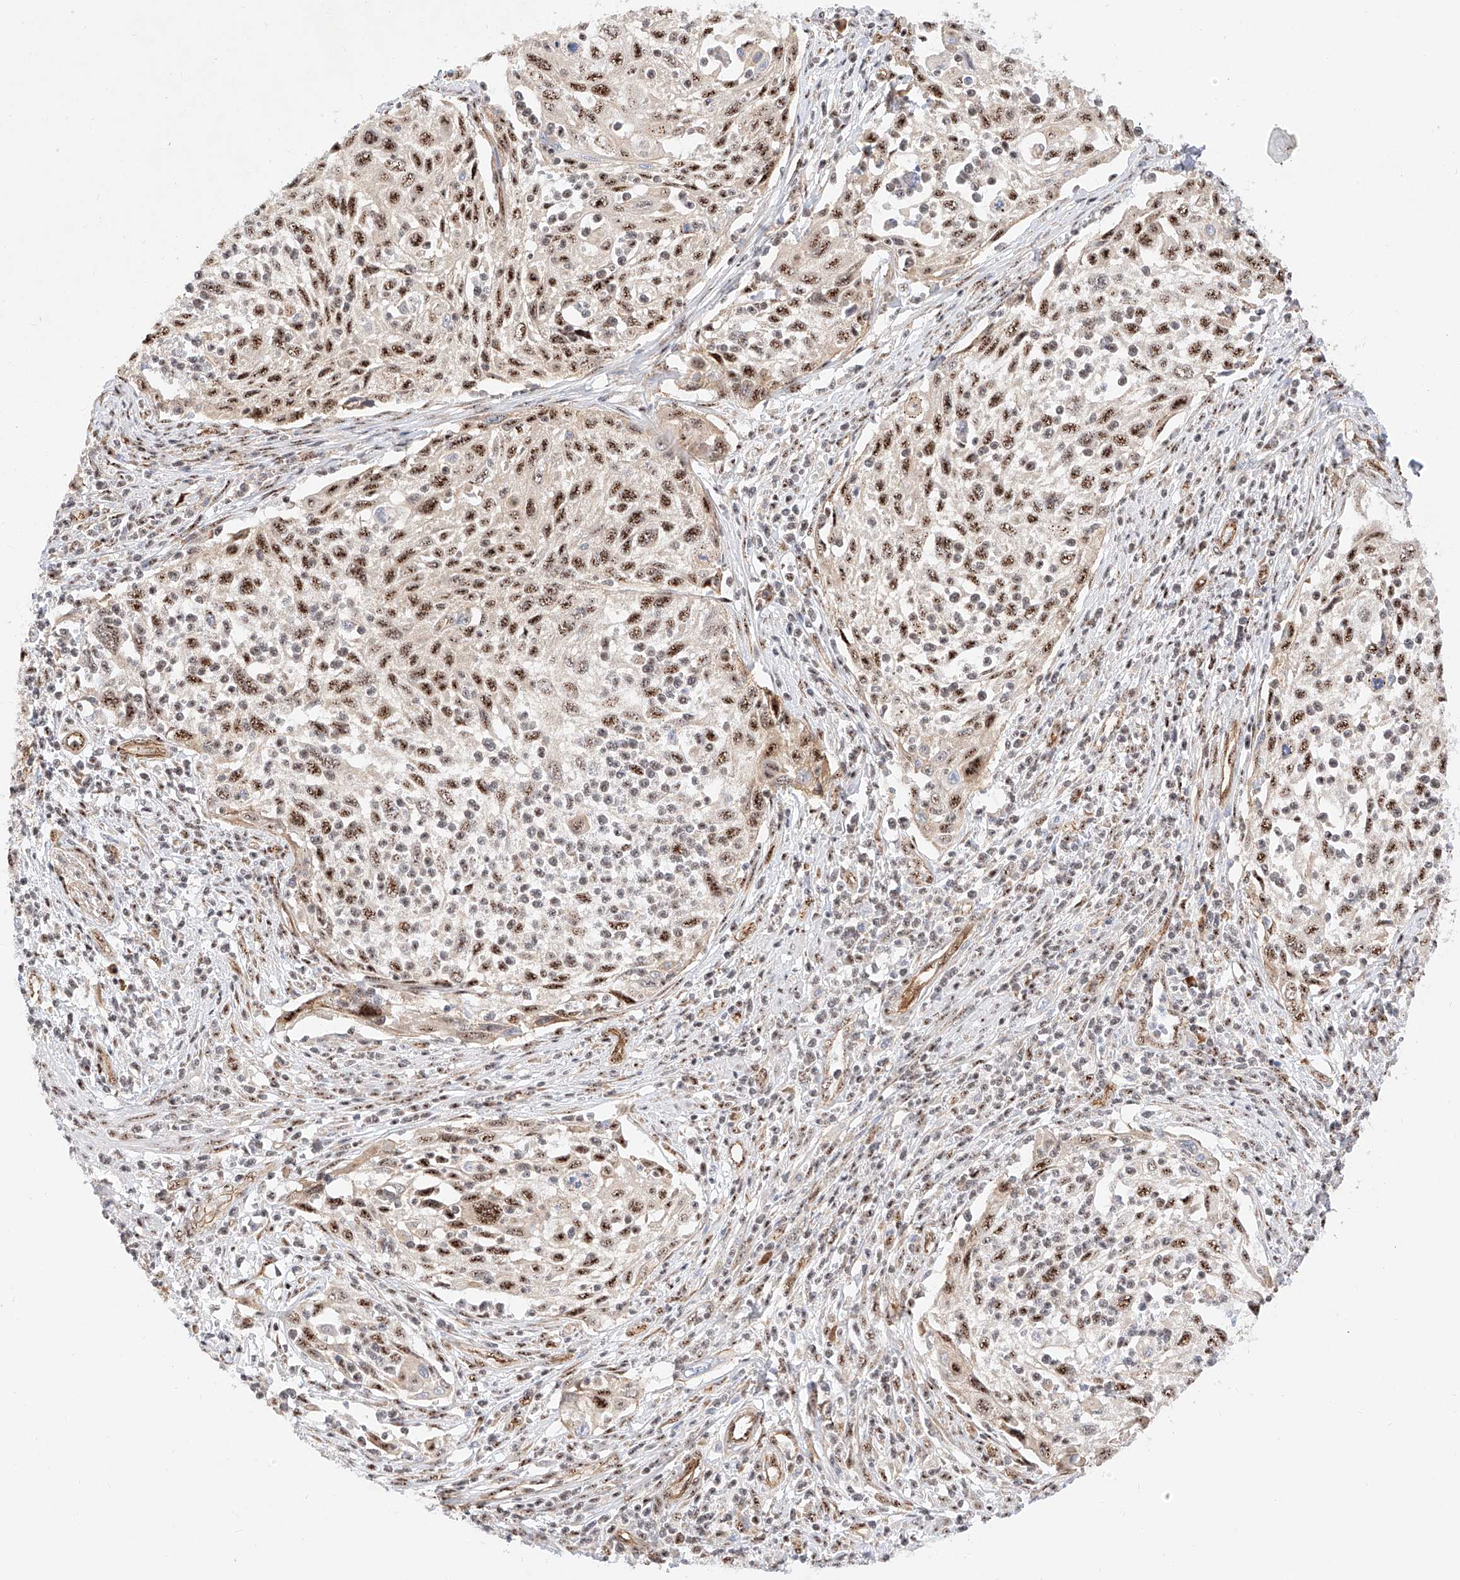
{"staining": {"intensity": "strong", "quantity": "25%-75%", "location": "nuclear"}, "tissue": "cervical cancer", "cell_type": "Tumor cells", "image_type": "cancer", "snomed": [{"axis": "morphology", "description": "Squamous cell carcinoma, NOS"}, {"axis": "topography", "description": "Cervix"}], "caption": "Immunohistochemistry of squamous cell carcinoma (cervical) reveals high levels of strong nuclear positivity in about 25%-75% of tumor cells. (DAB (3,3'-diaminobenzidine) IHC, brown staining for protein, blue staining for nuclei).", "gene": "ATXN7L2", "patient": {"sex": "female", "age": 70}}